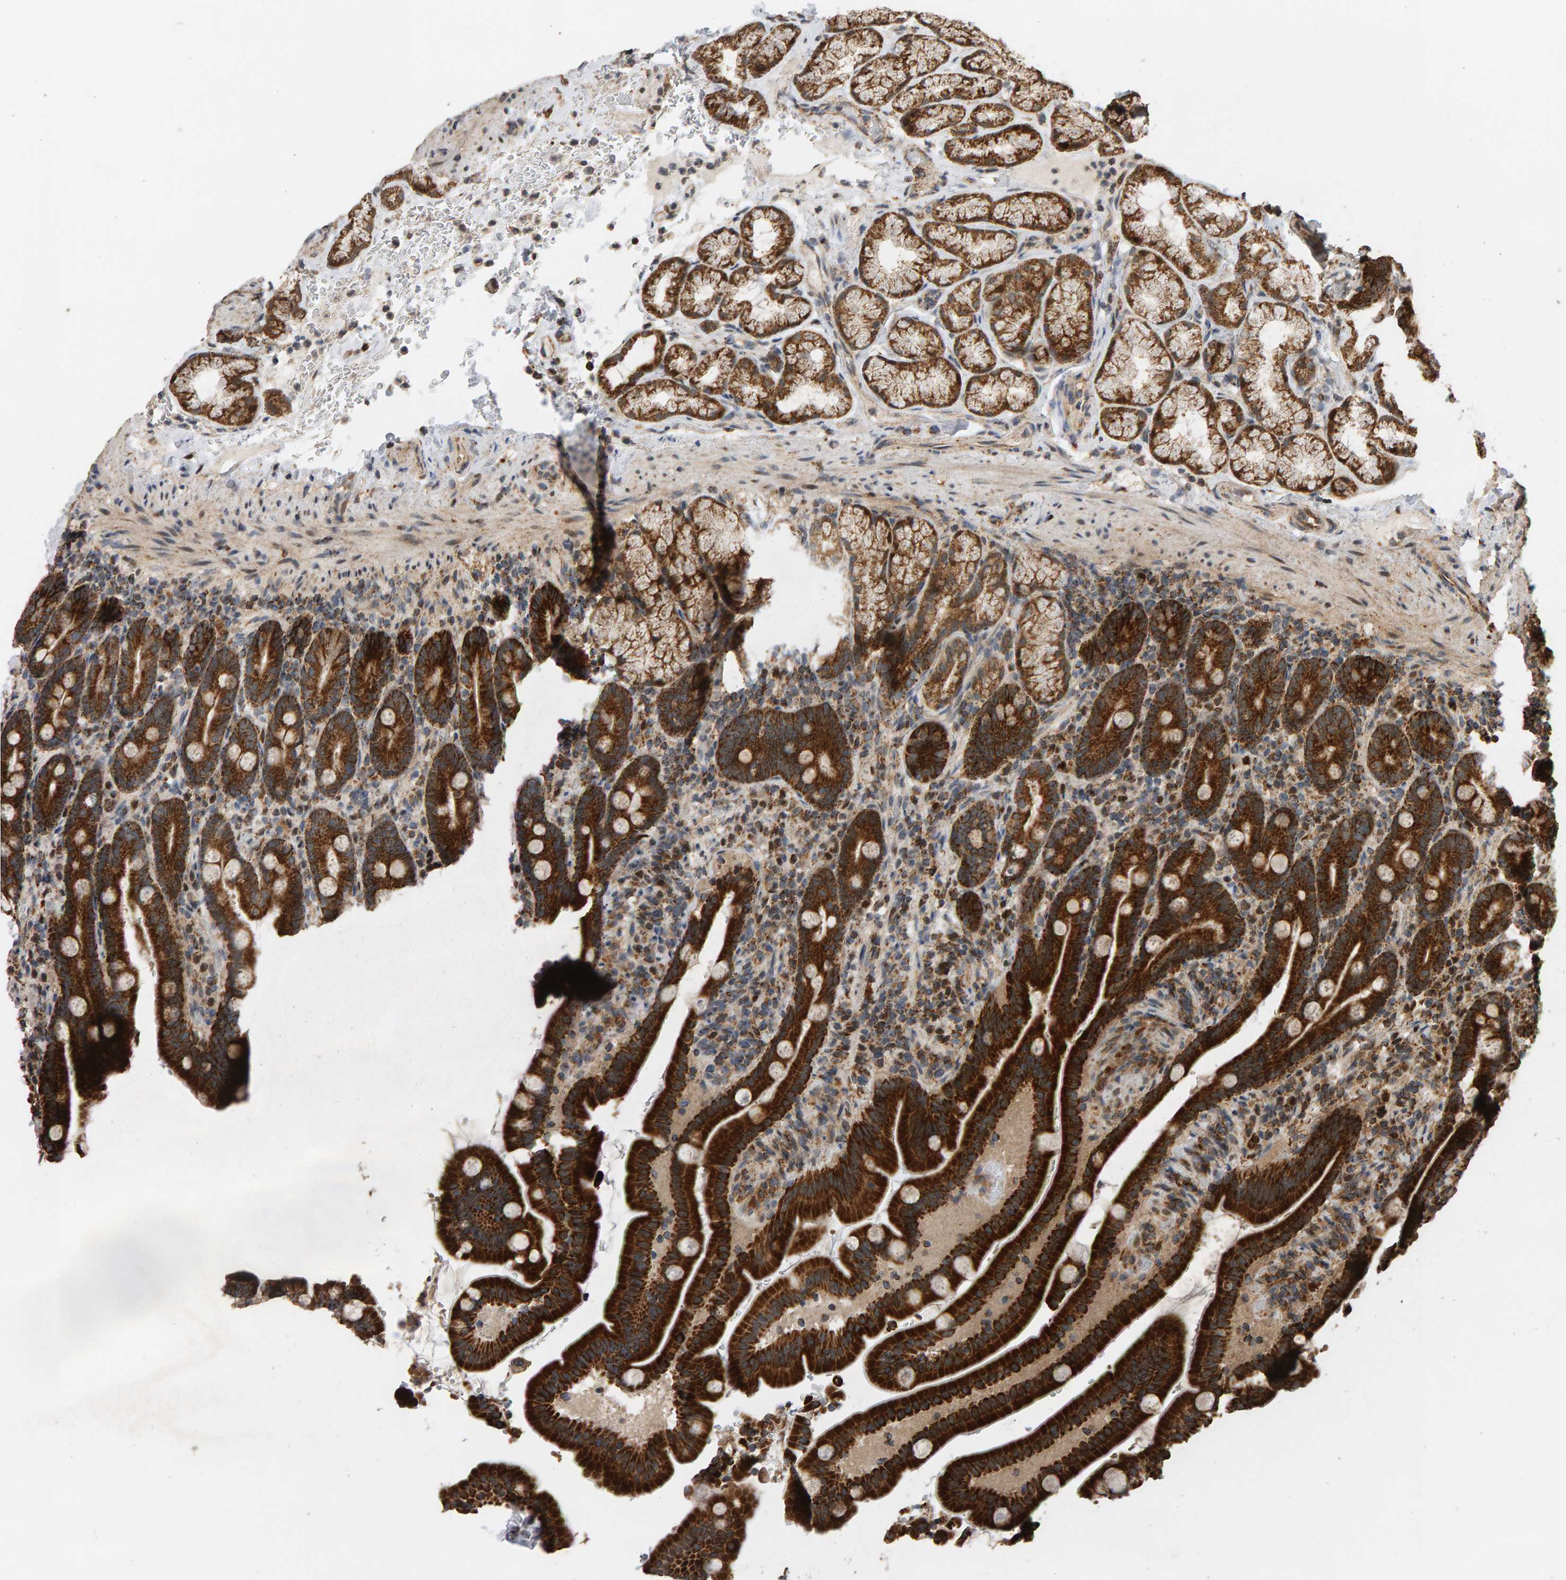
{"staining": {"intensity": "strong", "quantity": ">75%", "location": "cytoplasmic/membranous"}, "tissue": "duodenum", "cell_type": "Glandular cells", "image_type": "normal", "snomed": [{"axis": "morphology", "description": "Normal tissue, NOS"}, {"axis": "topography", "description": "Duodenum"}], "caption": "Duodenum stained with DAB (3,3'-diaminobenzidine) IHC exhibits high levels of strong cytoplasmic/membranous expression in approximately >75% of glandular cells.", "gene": "GSTK1", "patient": {"sex": "male", "age": 54}}